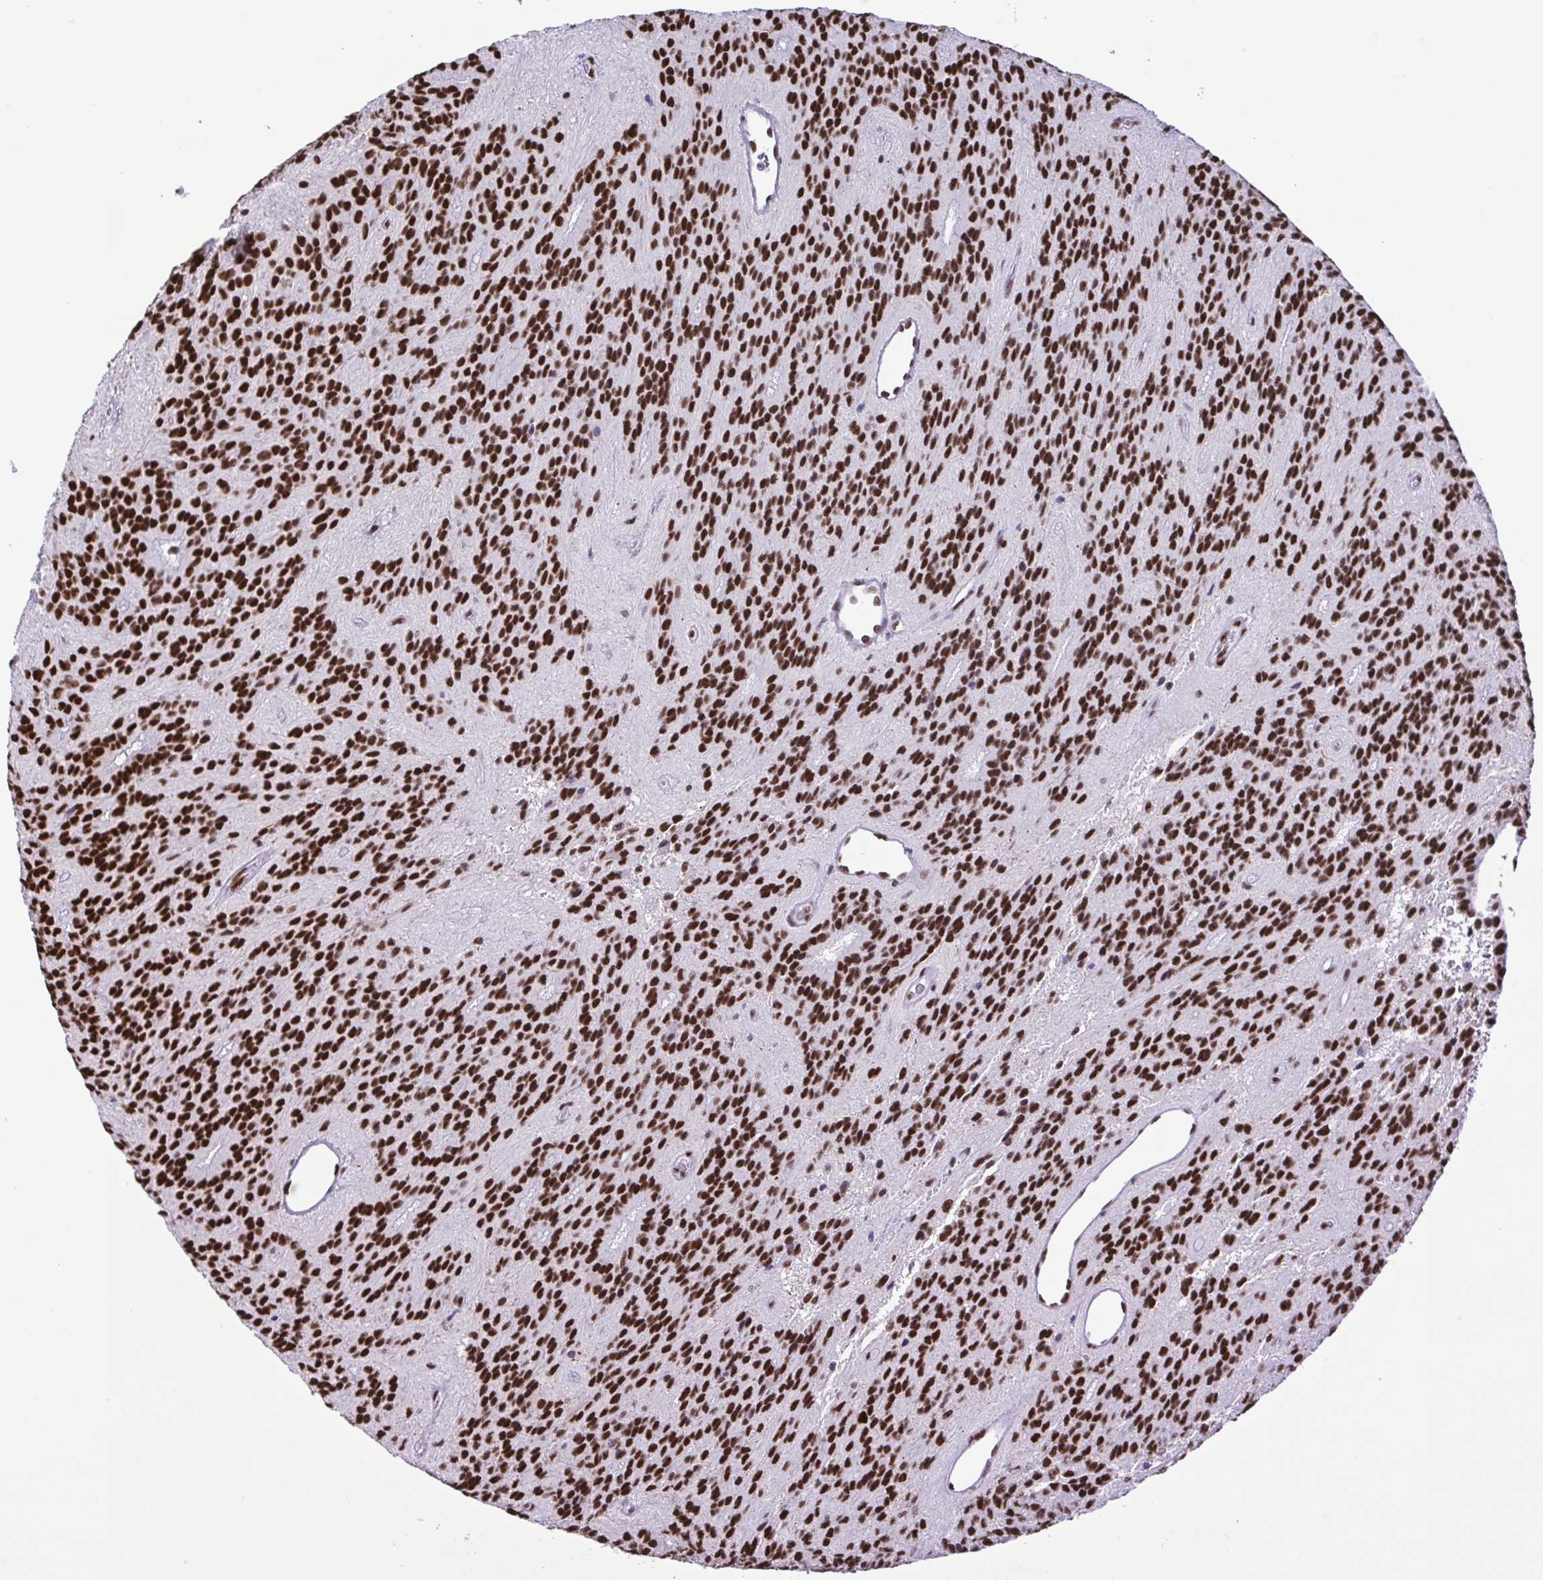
{"staining": {"intensity": "strong", "quantity": ">75%", "location": "nuclear"}, "tissue": "glioma", "cell_type": "Tumor cells", "image_type": "cancer", "snomed": [{"axis": "morphology", "description": "Glioma, malignant, Low grade"}, {"axis": "topography", "description": "Brain"}], "caption": "This photomicrograph exhibits immunohistochemistry (IHC) staining of glioma, with high strong nuclear positivity in about >75% of tumor cells.", "gene": "TRIM28", "patient": {"sex": "male", "age": 31}}